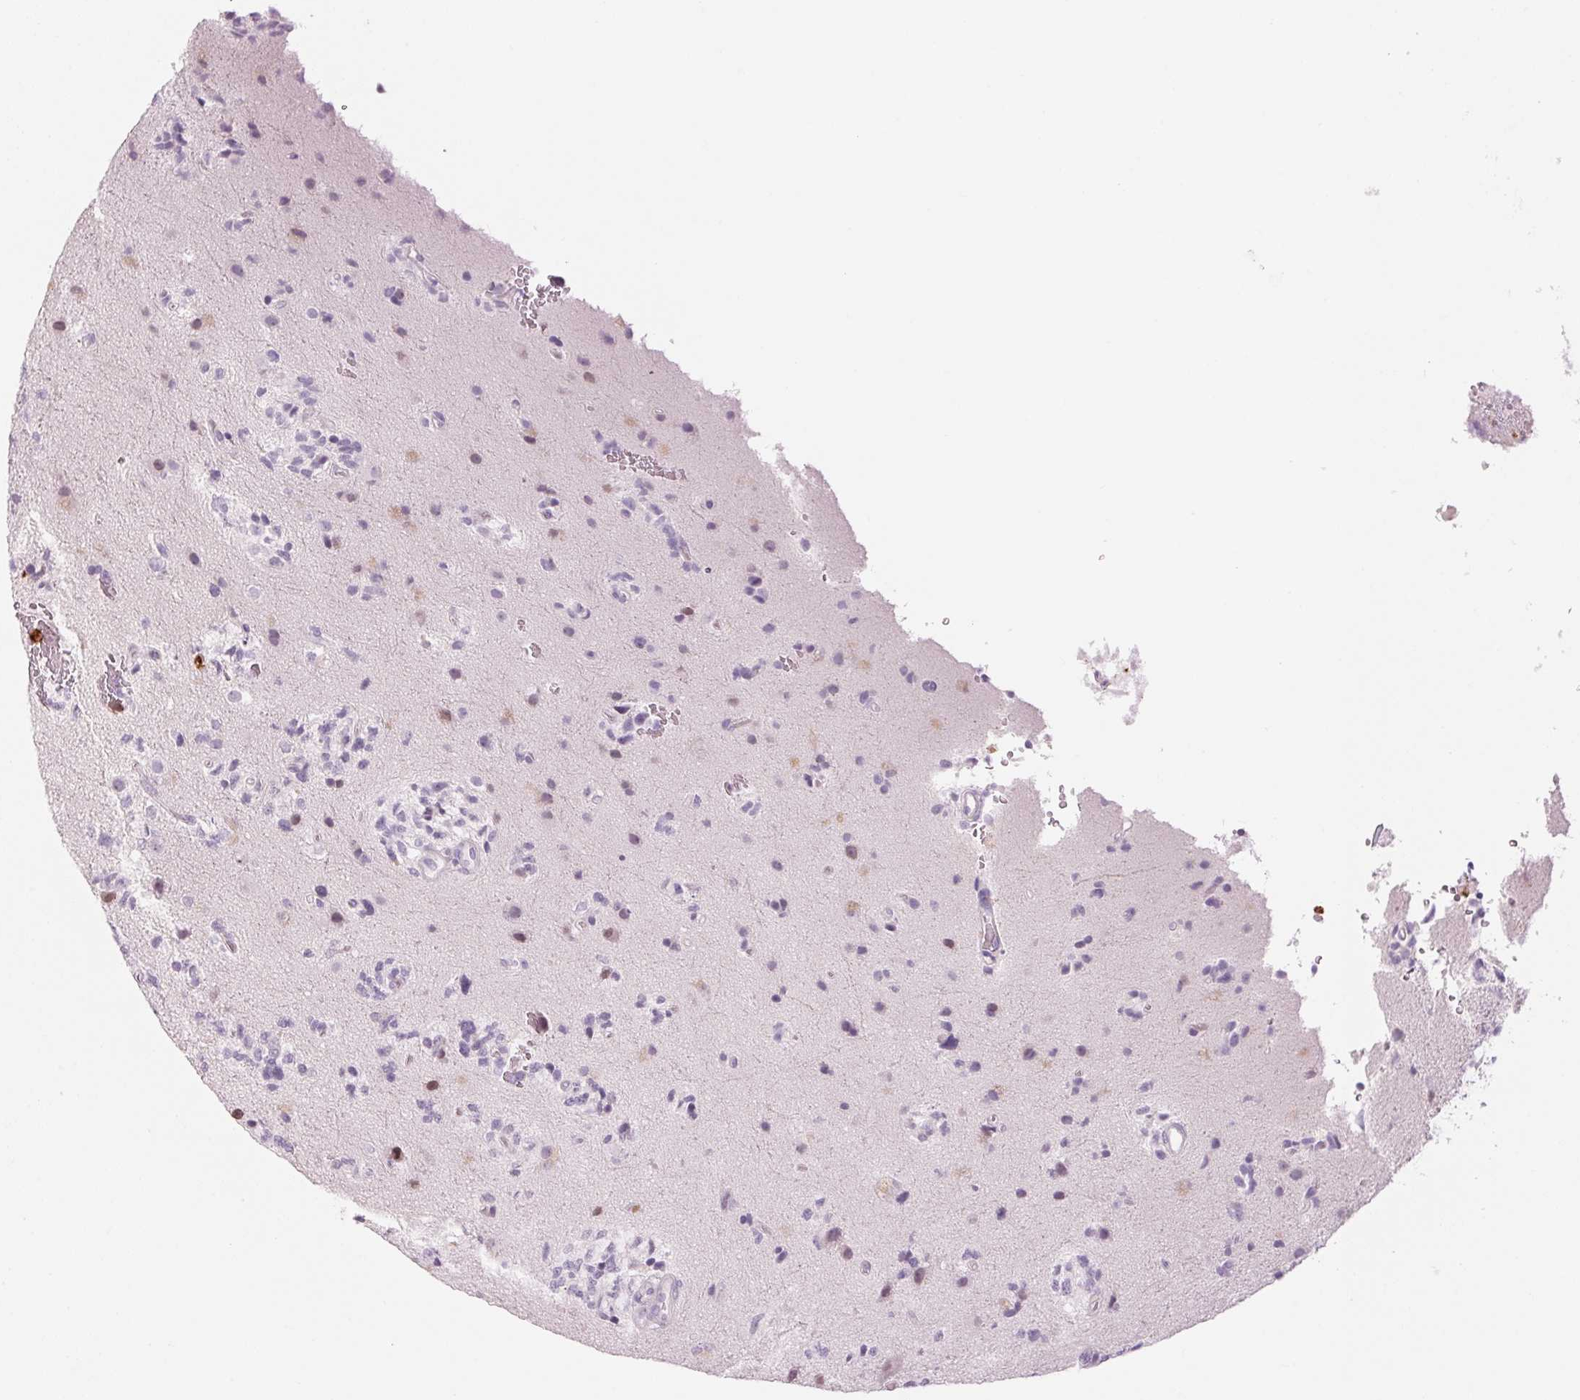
{"staining": {"intensity": "negative", "quantity": "none", "location": "none"}, "tissue": "glioma", "cell_type": "Tumor cells", "image_type": "cancer", "snomed": [{"axis": "morphology", "description": "Glioma, malignant, High grade"}, {"axis": "topography", "description": "Brain"}], "caption": "Photomicrograph shows no significant protein staining in tumor cells of glioma. (DAB immunohistochemistry (IHC) with hematoxylin counter stain).", "gene": "KLK7", "patient": {"sex": "female", "age": 71}}